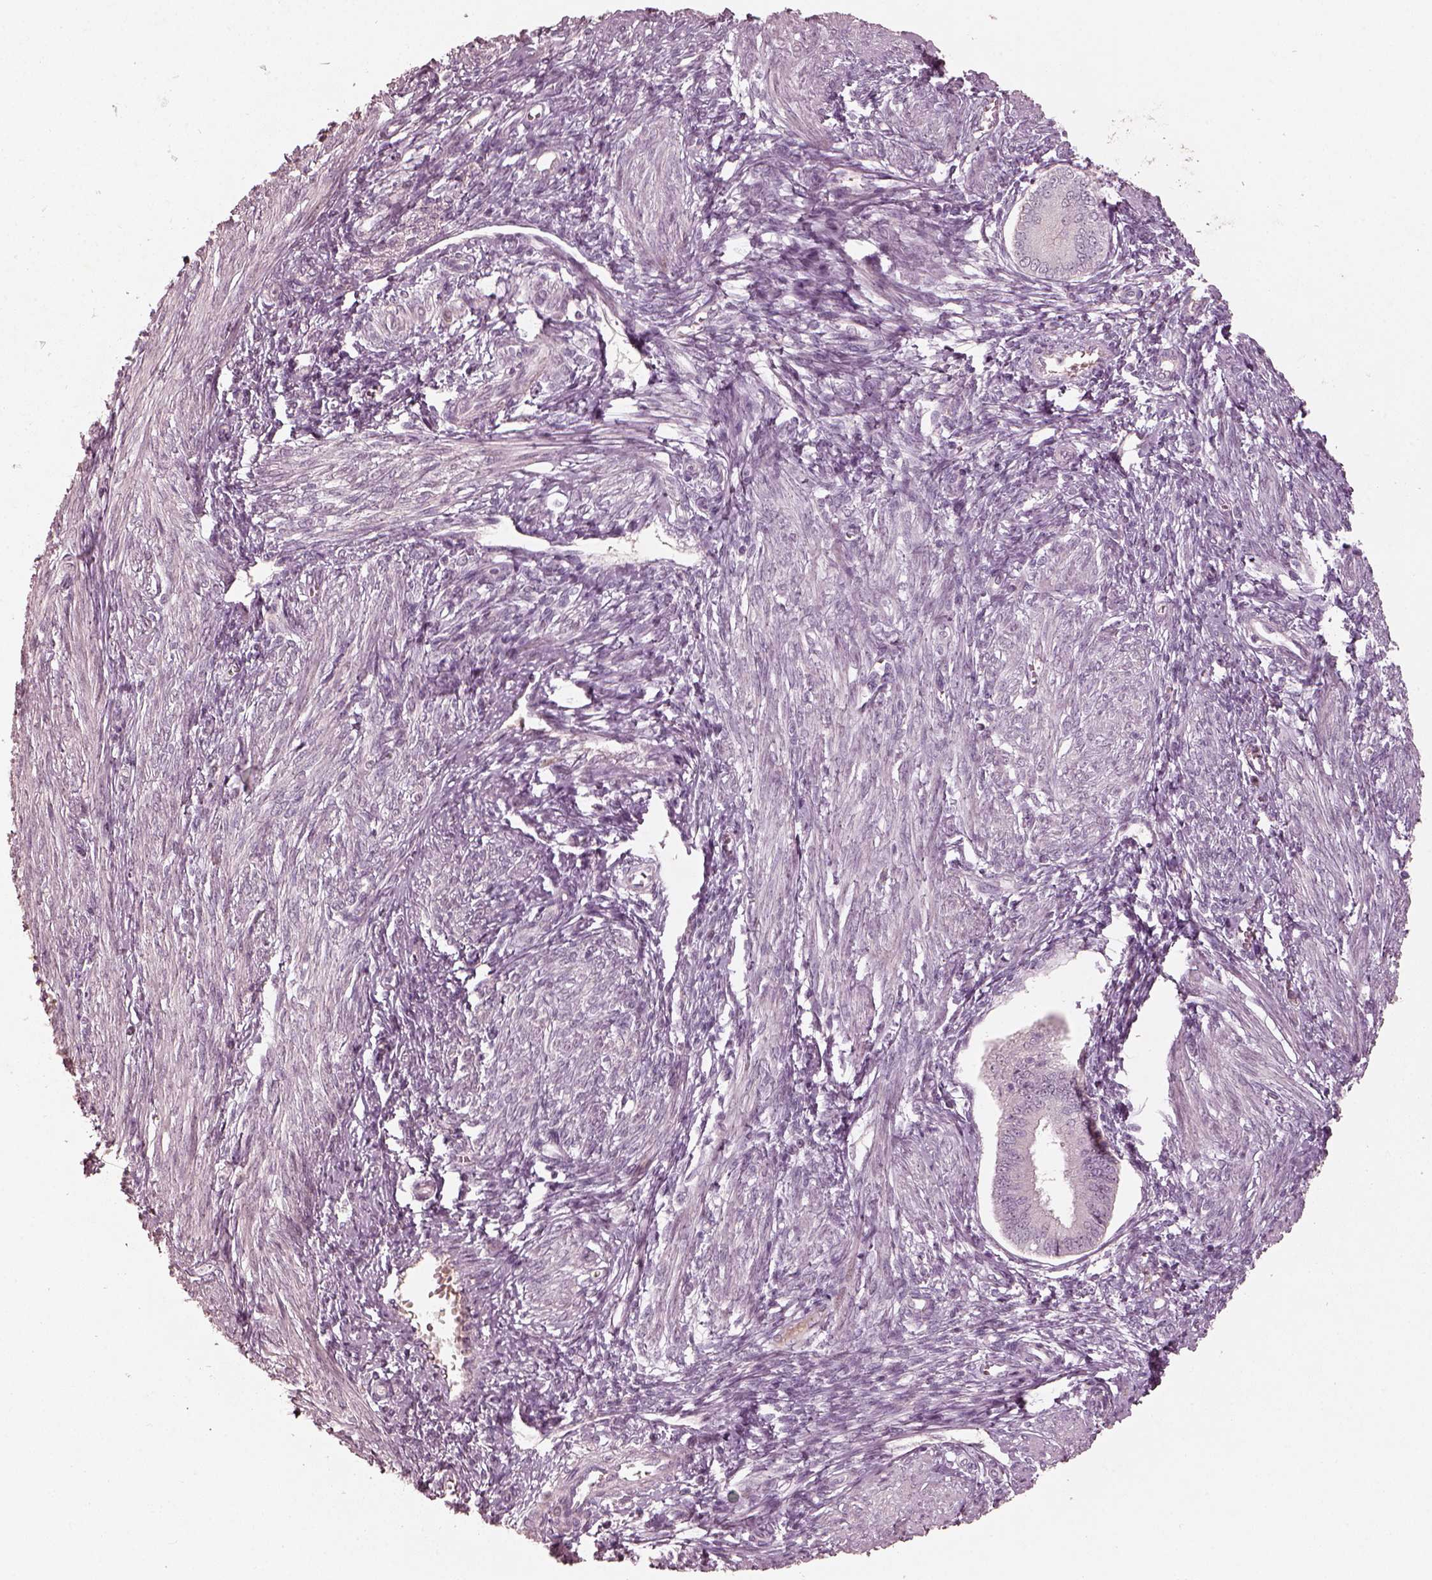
{"staining": {"intensity": "negative", "quantity": "none", "location": "none"}, "tissue": "endometrium", "cell_type": "Cells in endometrial stroma", "image_type": "normal", "snomed": [{"axis": "morphology", "description": "Normal tissue, NOS"}, {"axis": "topography", "description": "Endometrium"}], "caption": "This is an IHC histopathology image of benign endometrium. There is no staining in cells in endometrial stroma.", "gene": "MADCAM1", "patient": {"sex": "female", "age": 42}}